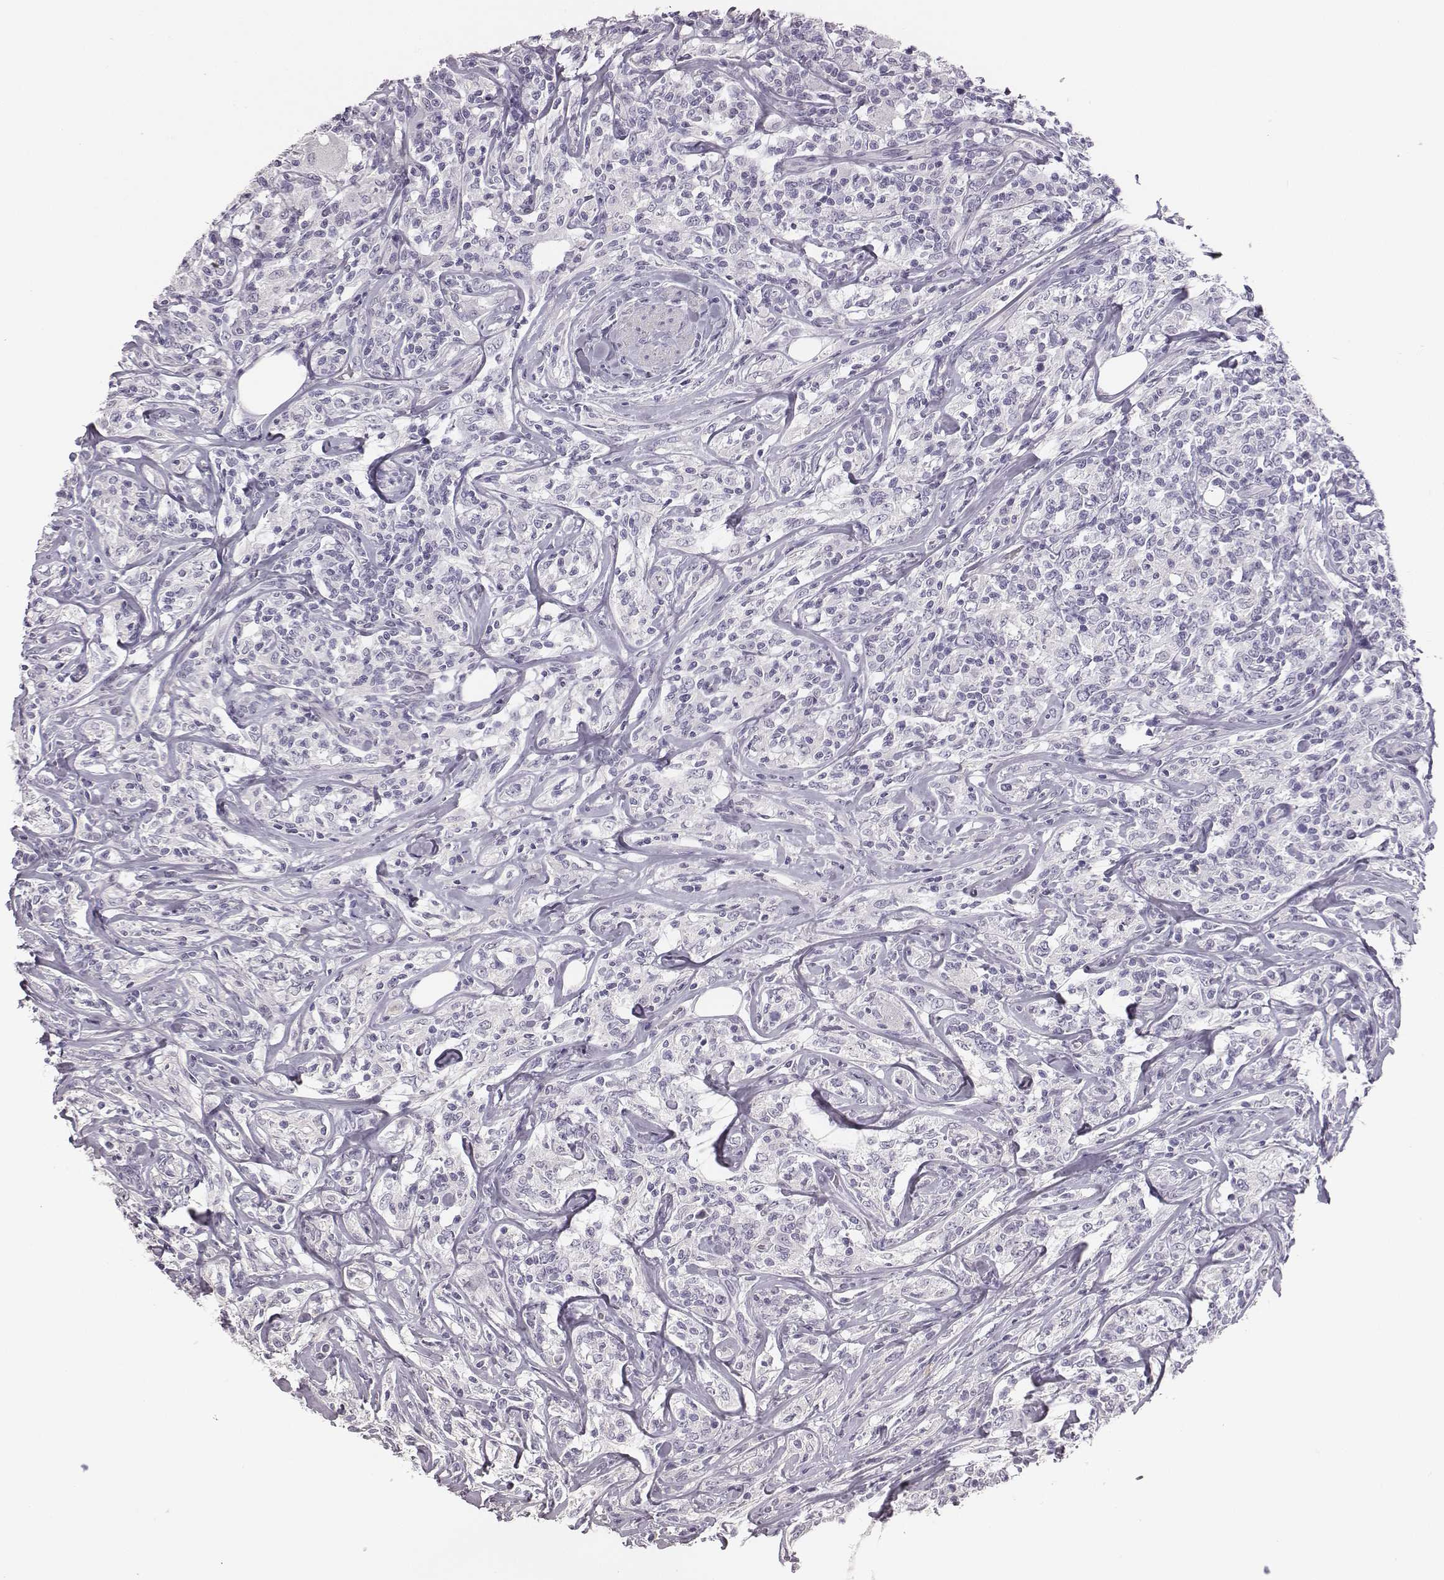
{"staining": {"intensity": "negative", "quantity": "none", "location": "none"}, "tissue": "lymphoma", "cell_type": "Tumor cells", "image_type": "cancer", "snomed": [{"axis": "morphology", "description": "Malignant lymphoma, non-Hodgkin's type, High grade"}, {"axis": "topography", "description": "Lymph node"}], "caption": "This is an immunohistochemistry micrograph of human high-grade malignant lymphoma, non-Hodgkin's type. There is no expression in tumor cells.", "gene": "ADAM7", "patient": {"sex": "female", "age": 84}}